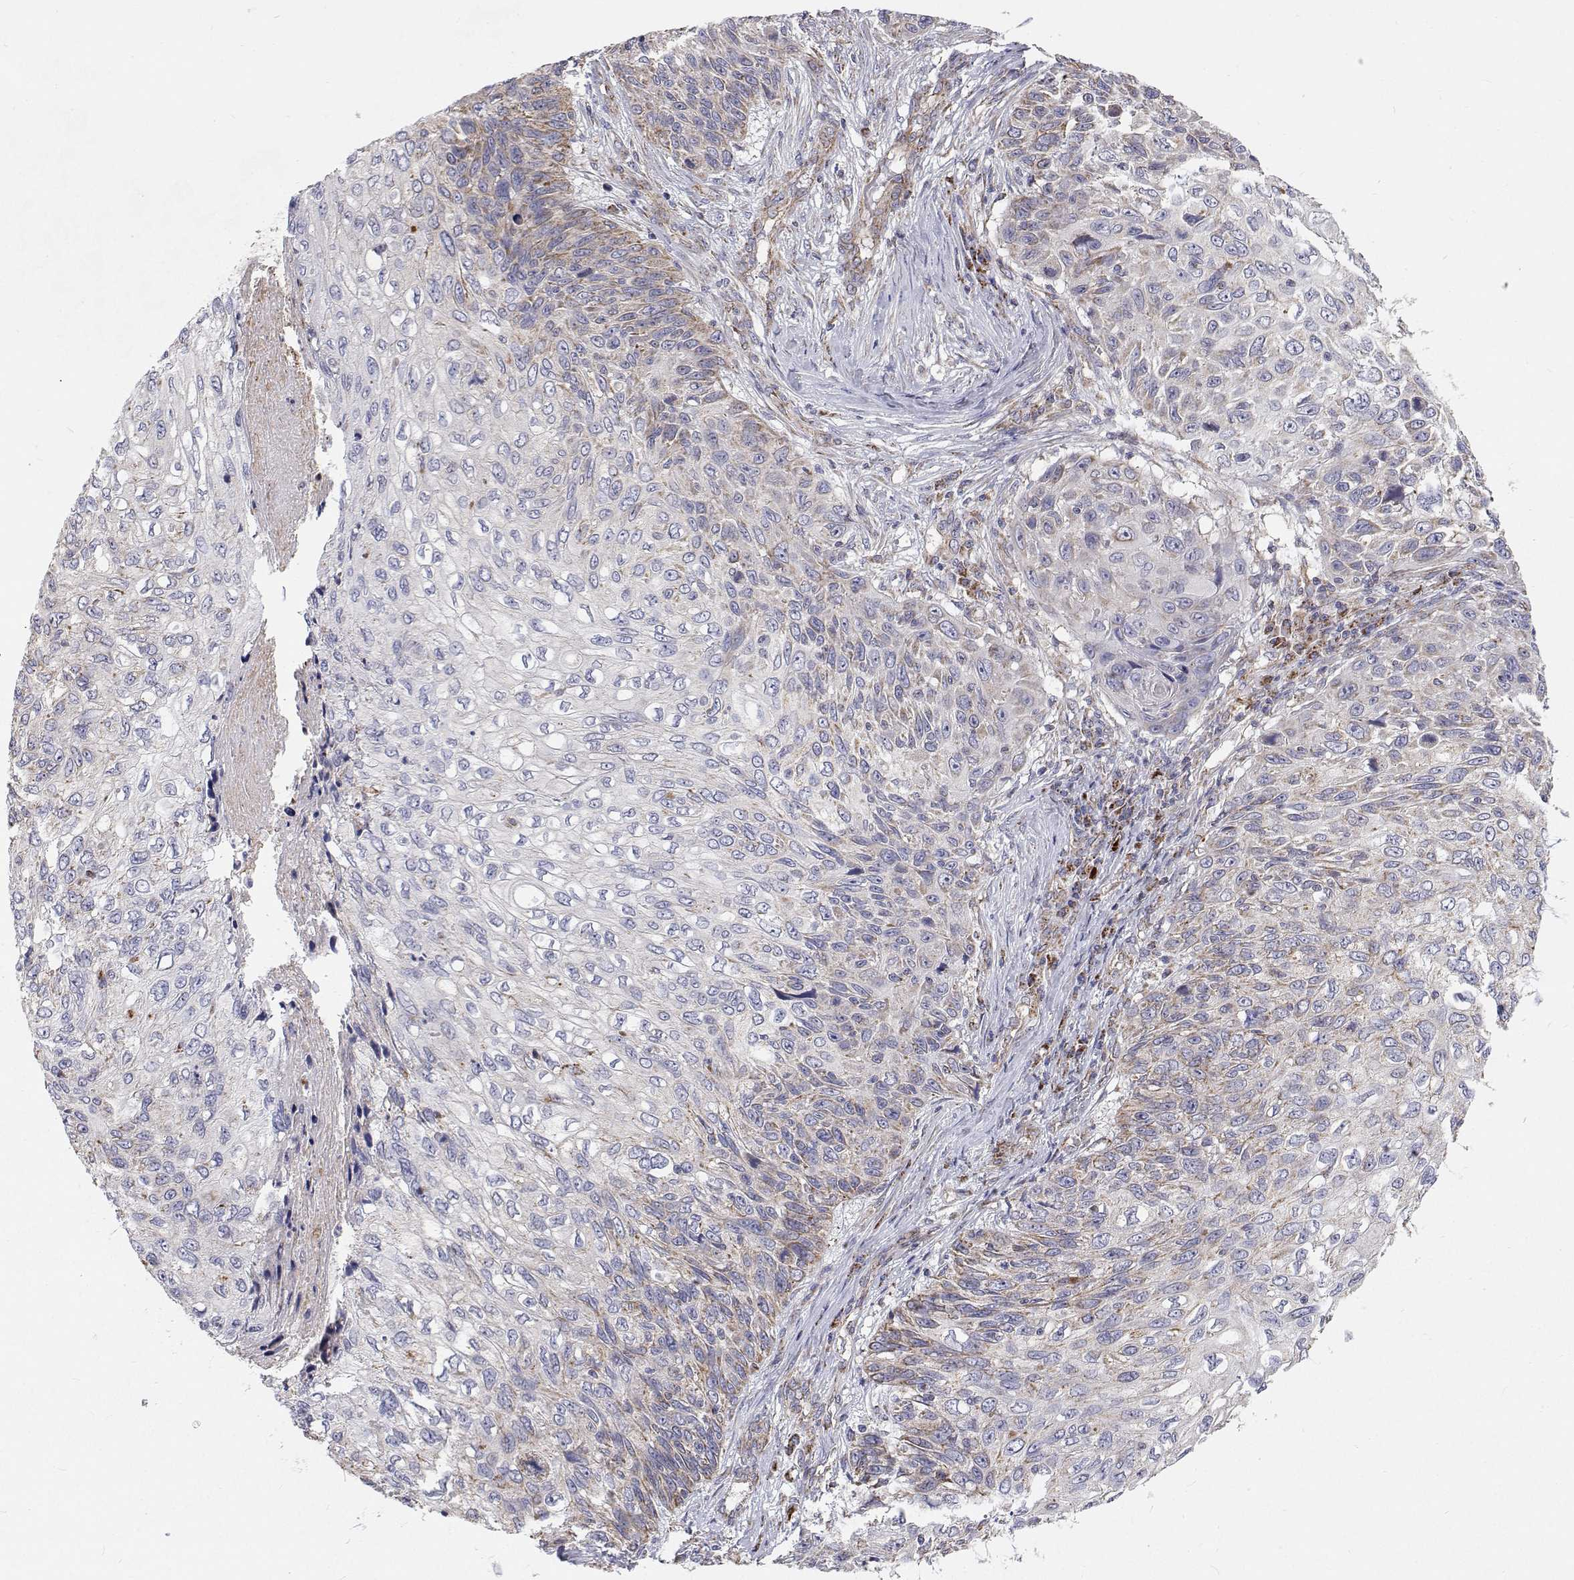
{"staining": {"intensity": "weak", "quantity": "<25%", "location": "cytoplasmic/membranous"}, "tissue": "skin cancer", "cell_type": "Tumor cells", "image_type": "cancer", "snomed": [{"axis": "morphology", "description": "Squamous cell carcinoma, NOS"}, {"axis": "topography", "description": "Skin"}], "caption": "High power microscopy image of an immunohistochemistry histopathology image of skin squamous cell carcinoma, revealing no significant expression in tumor cells. Nuclei are stained in blue.", "gene": "SPICE1", "patient": {"sex": "male", "age": 92}}